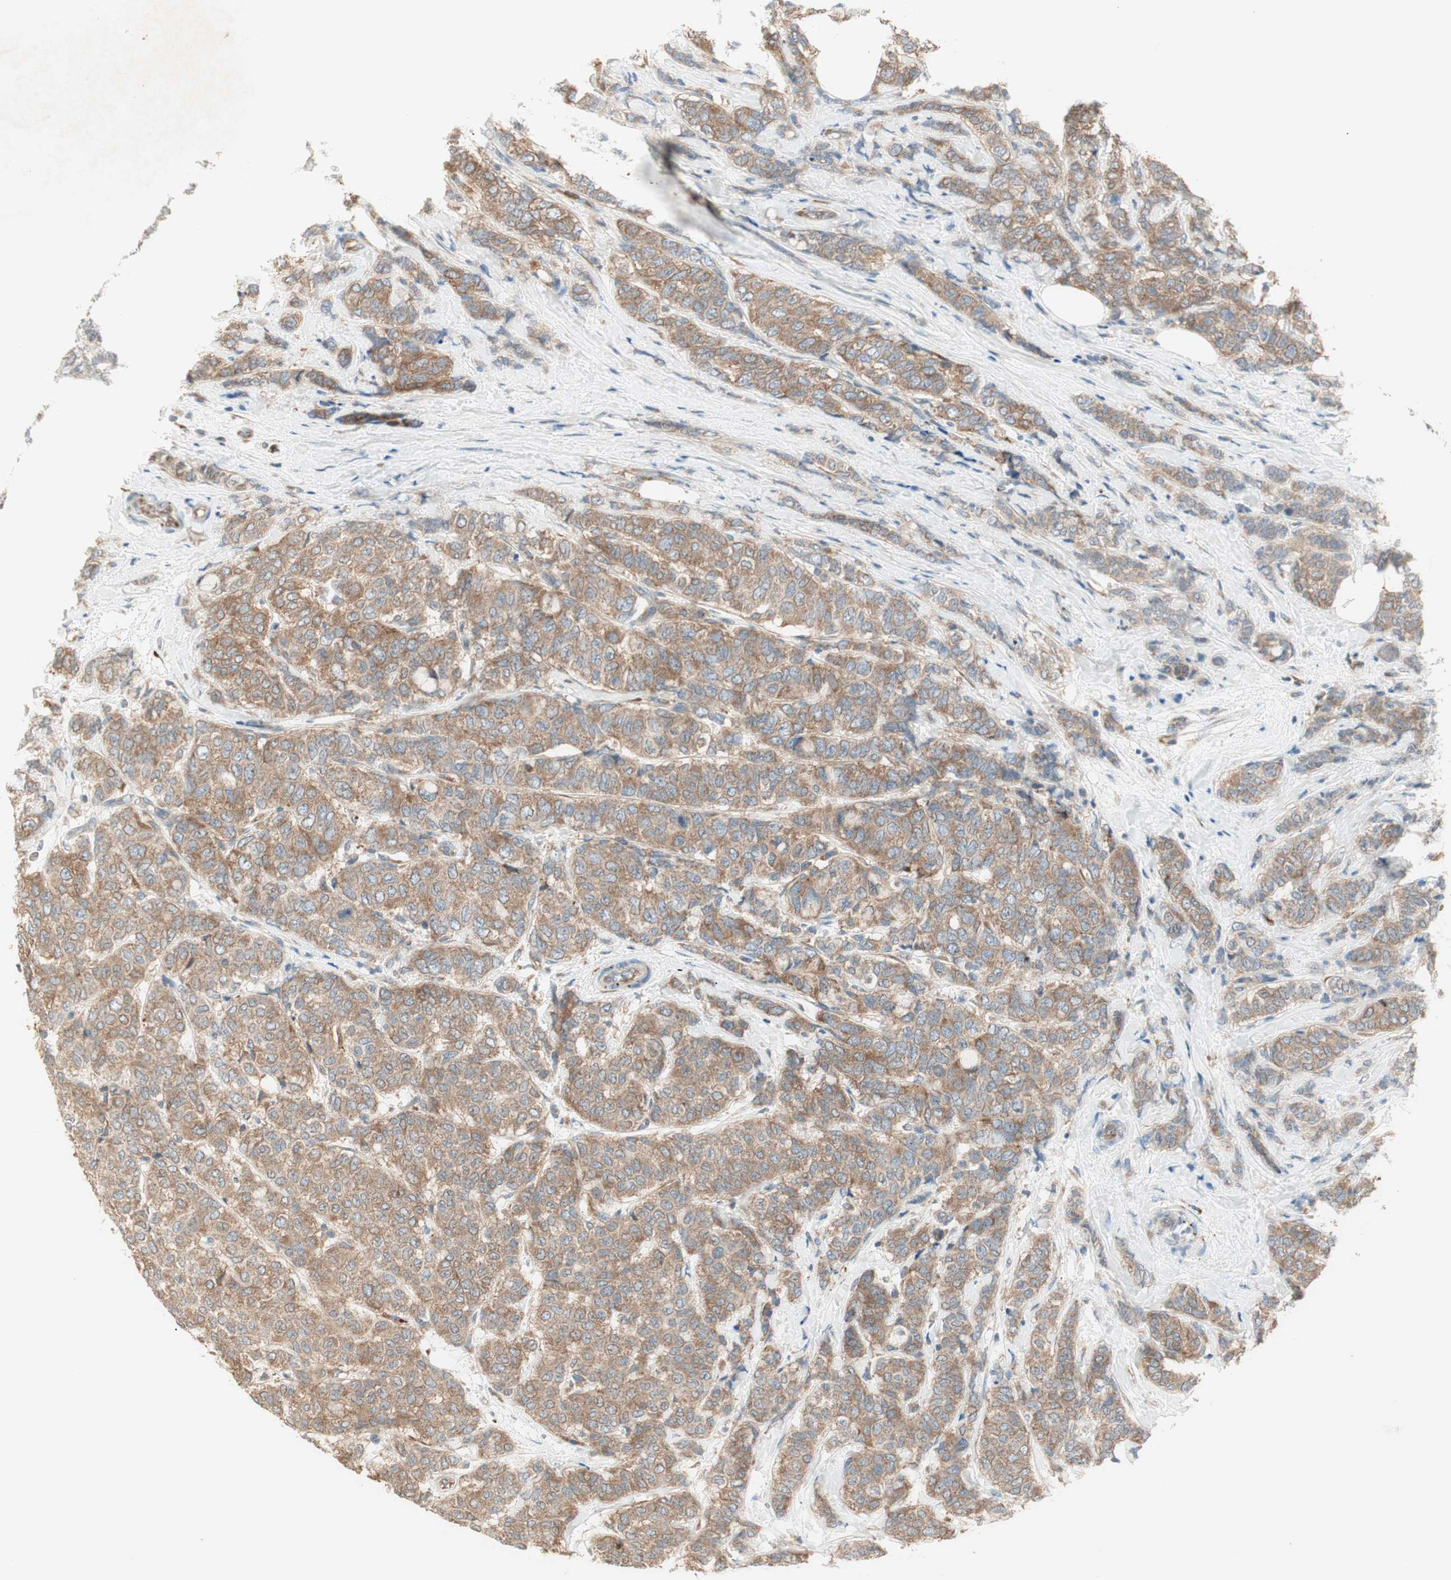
{"staining": {"intensity": "moderate", "quantity": ">75%", "location": "cytoplasmic/membranous"}, "tissue": "breast cancer", "cell_type": "Tumor cells", "image_type": "cancer", "snomed": [{"axis": "morphology", "description": "Lobular carcinoma"}, {"axis": "topography", "description": "Breast"}], "caption": "DAB immunohistochemical staining of breast cancer (lobular carcinoma) reveals moderate cytoplasmic/membranous protein expression in about >75% of tumor cells. (Stains: DAB (3,3'-diaminobenzidine) in brown, nuclei in blue, Microscopy: brightfield microscopy at high magnification).", "gene": "RPL23", "patient": {"sex": "female", "age": 60}}